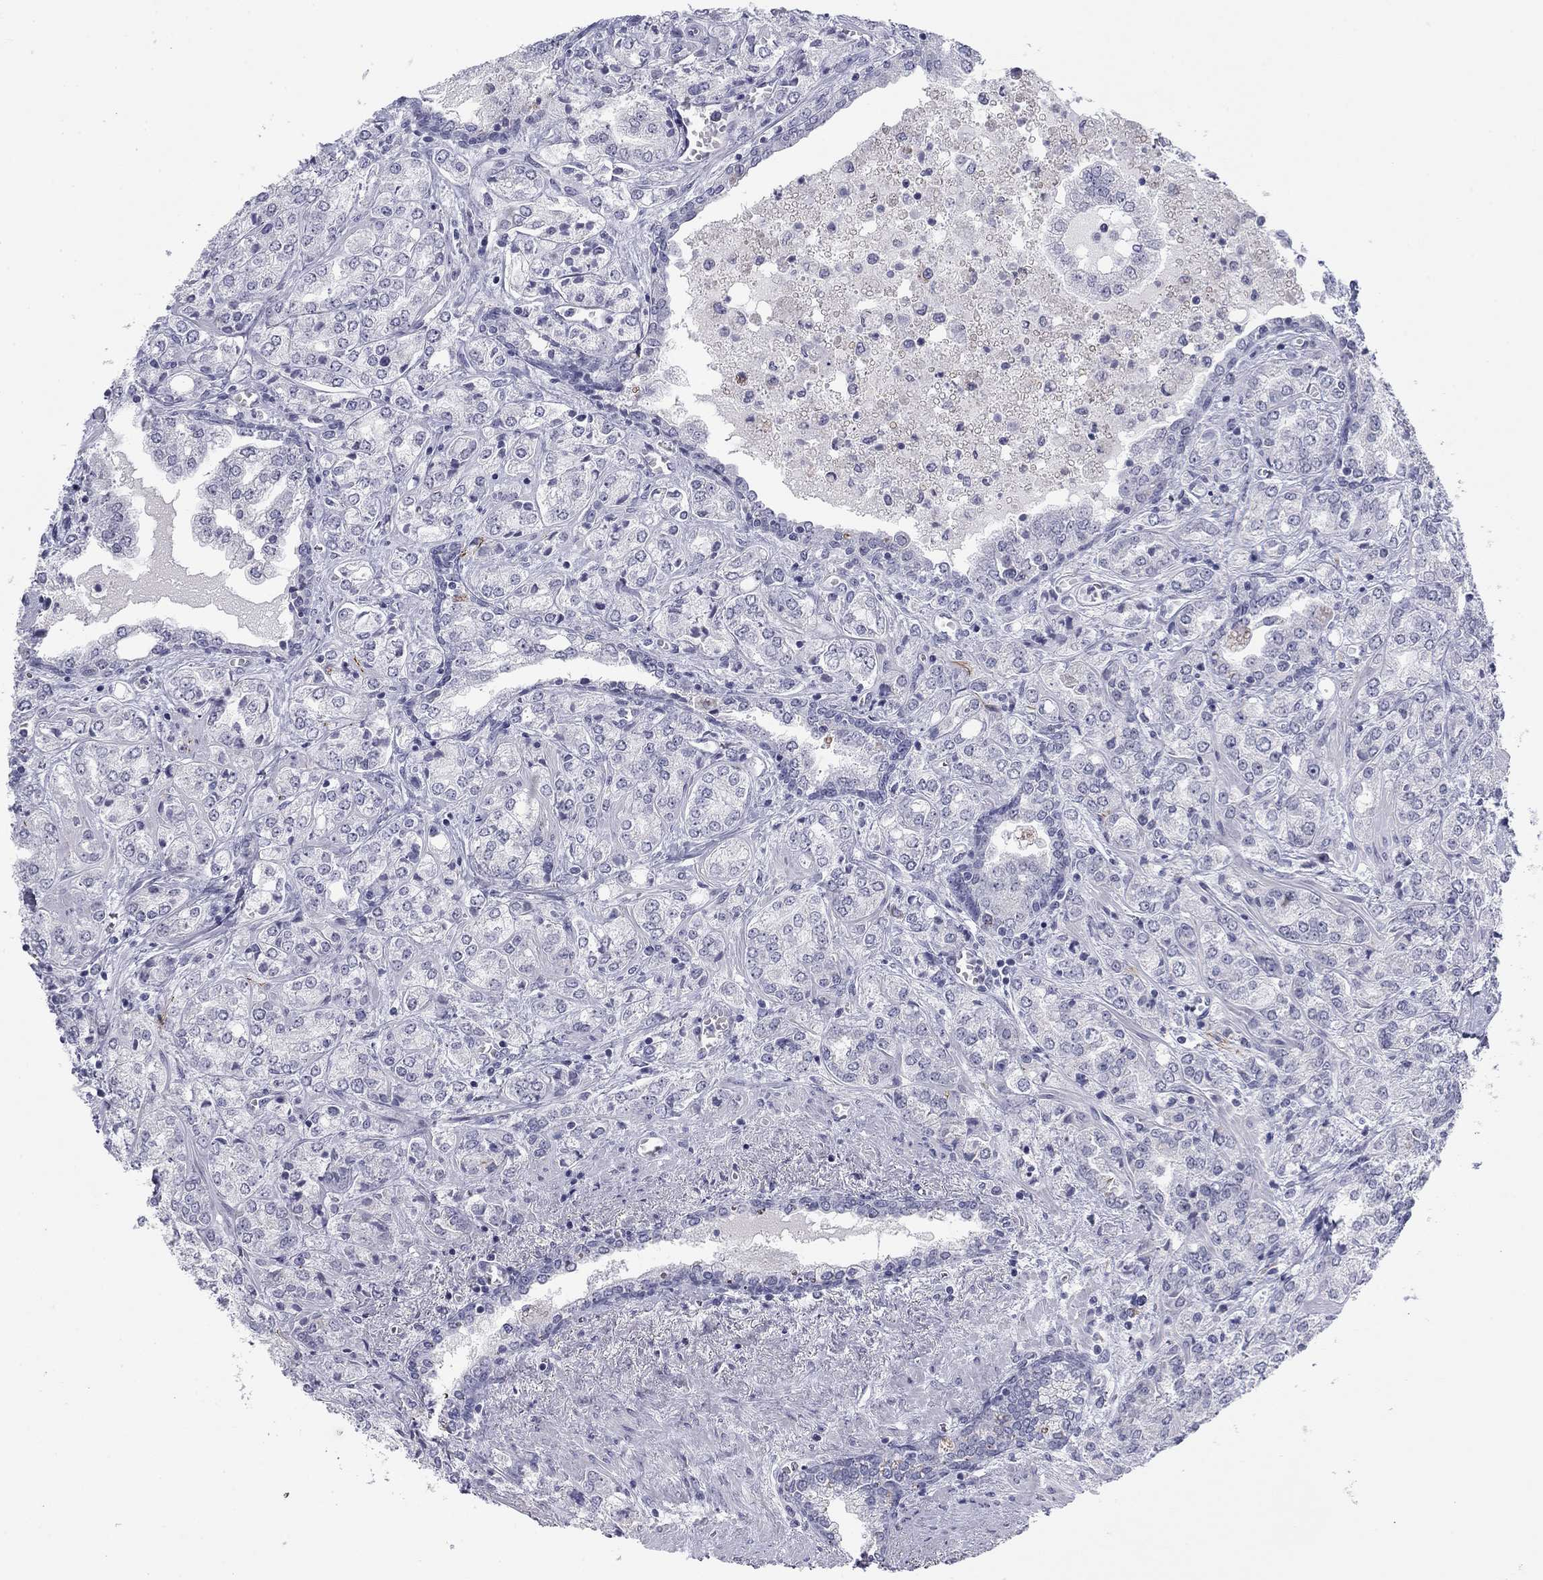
{"staining": {"intensity": "negative", "quantity": "none", "location": "none"}, "tissue": "prostate cancer", "cell_type": "Tumor cells", "image_type": "cancer", "snomed": [{"axis": "morphology", "description": "Adenocarcinoma, NOS"}, {"axis": "topography", "description": "Prostate and seminal vesicle, NOS"}, {"axis": "topography", "description": "Prostate"}], "caption": "Human adenocarcinoma (prostate) stained for a protein using immunohistochemistry (IHC) reveals no staining in tumor cells.", "gene": "PRPH", "patient": {"sex": "male", "age": 62}}